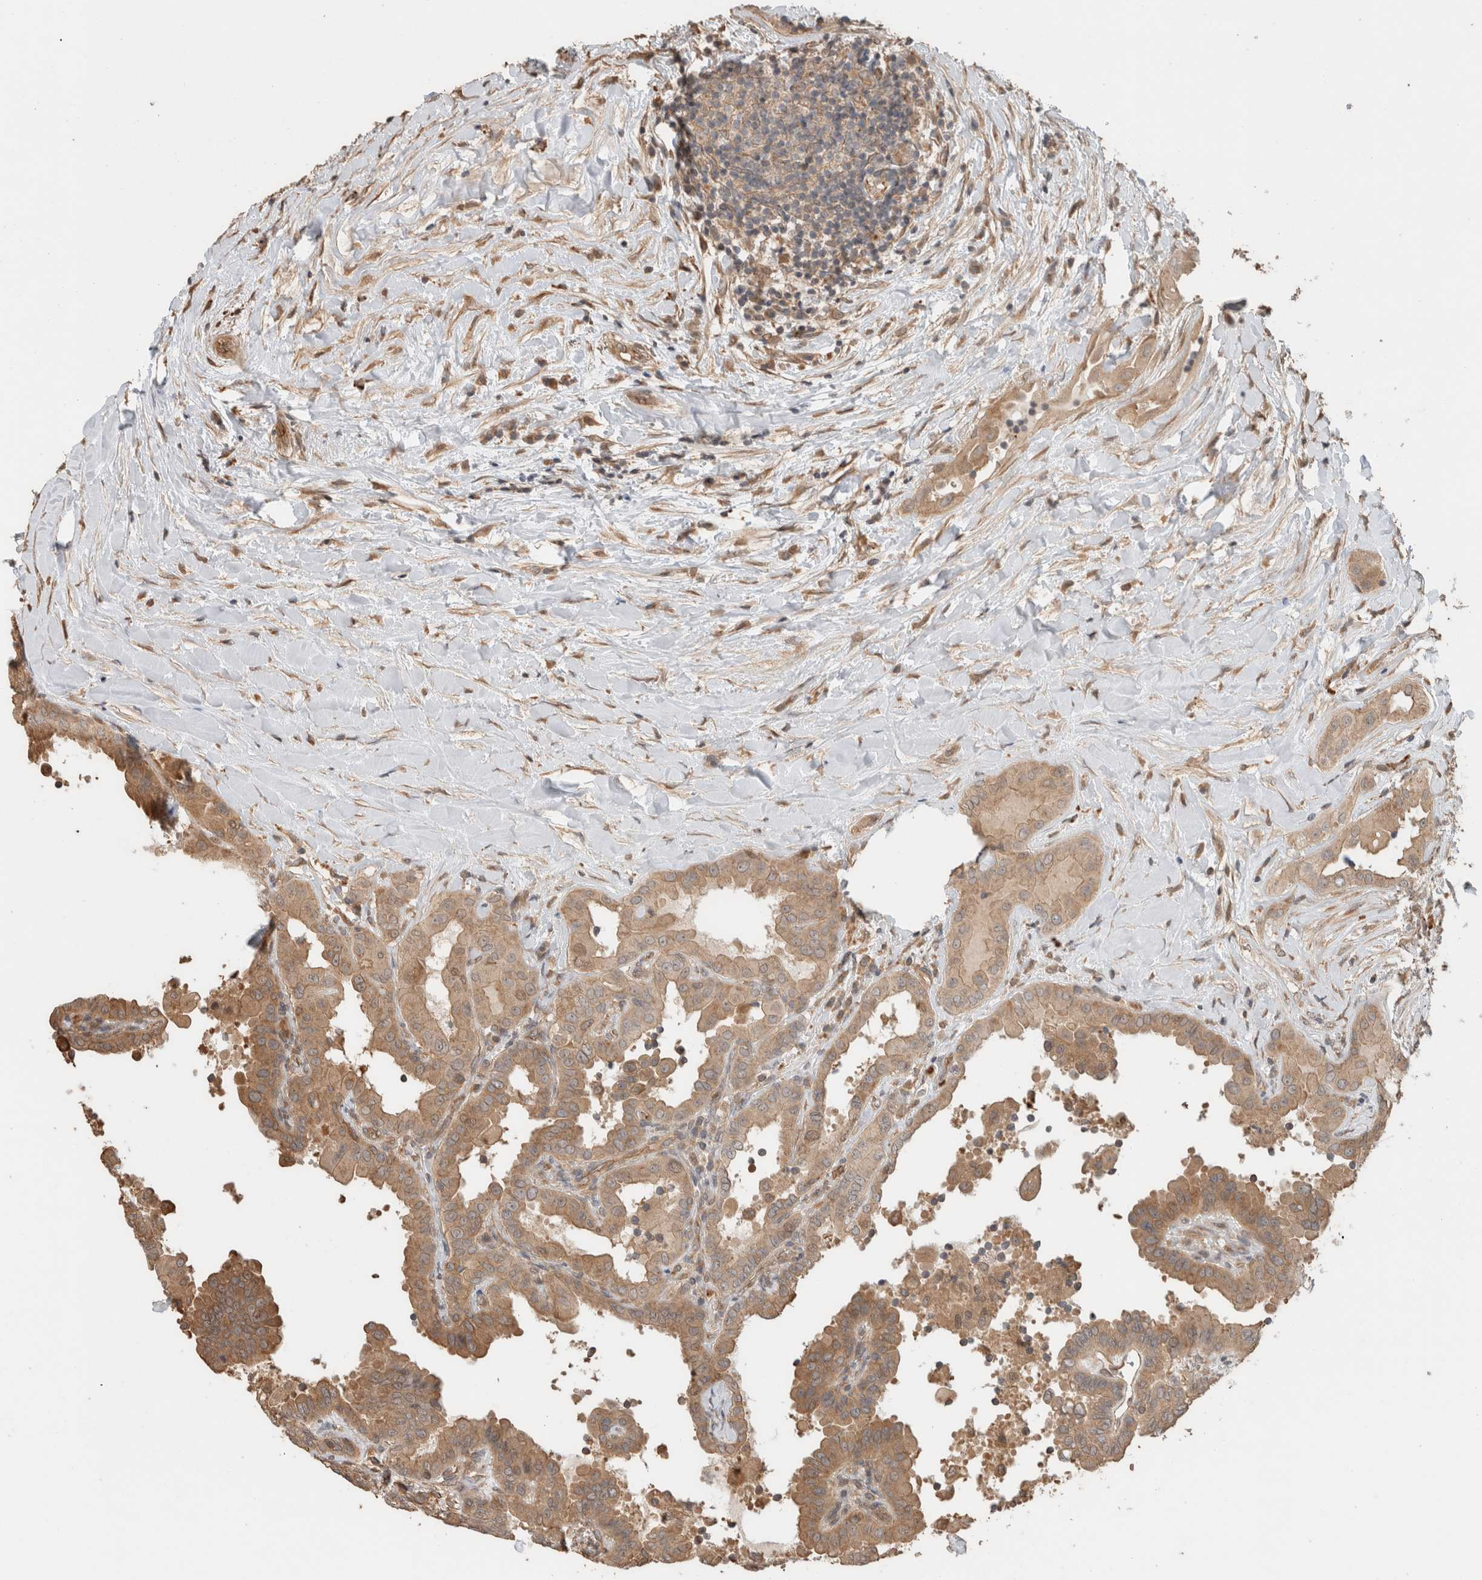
{"staining": {"intensity": "moderate", "quantity": ">75%", "location": "cytoplasmic/membranous"}, "tissue": "thyroid cancer", "cell_type": "Tumor cells", "image_type": "cancer", "snomed": [{"axis": "morphology", "description": "Papillary adenocarcinoma, NOS"}, {"axis": "topography", "description": "Thyroid gland"}], "caption": "Moderate cytoplasmic/membranous protein staining is seen in approximately >75% of tumor cells in thyroid papillary adenocarcinoma. (DAB (3,3'-diaminobenzidine) IHC with brightfield microscopy, high magnification).", "gene": "OTUD6B", "patient": {"sex": "male", "age": 33}}